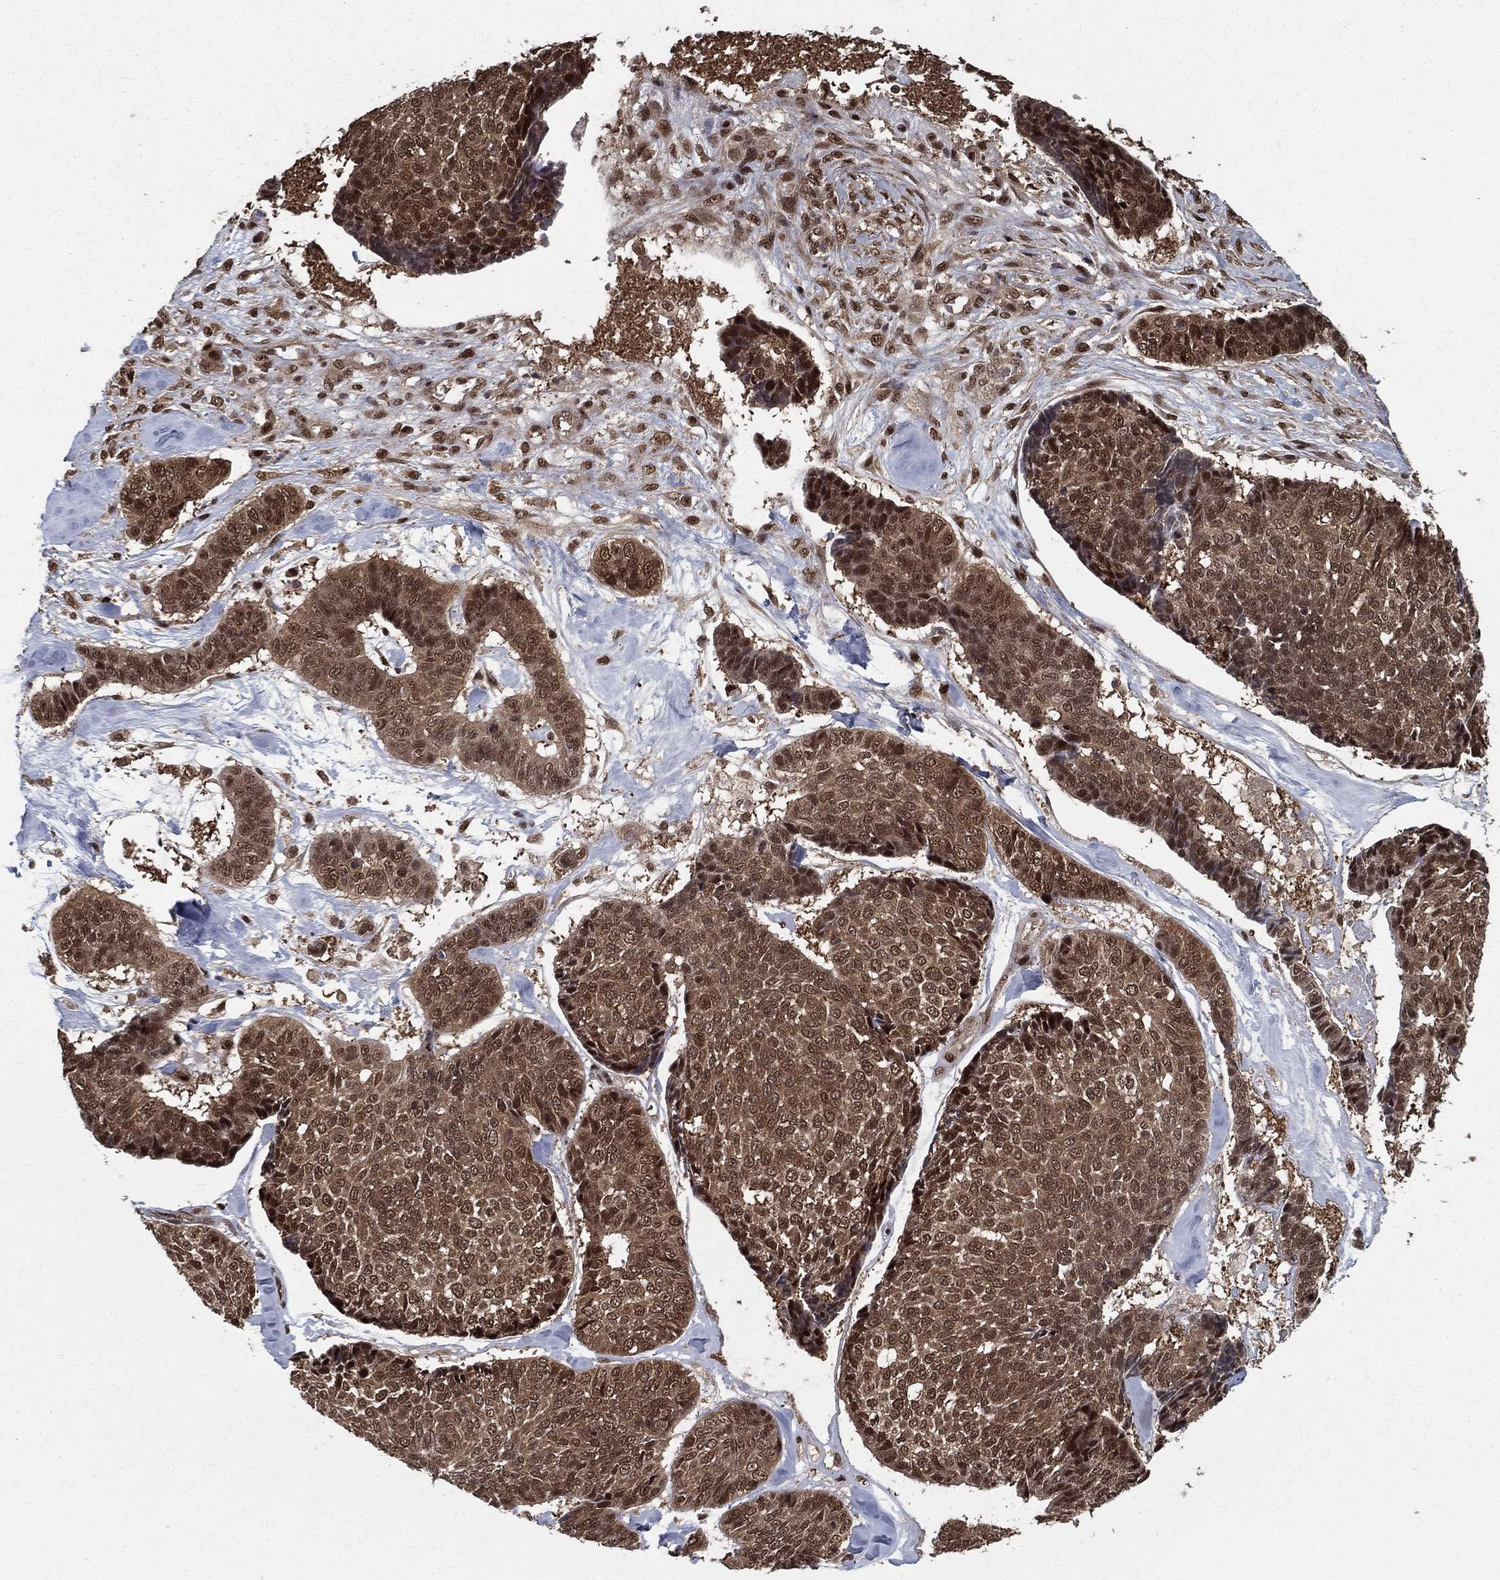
{"staining": {"intensity": "moderate", "quantity": ">75%", "location": "cytoplasmic/membranous,nuclear"}, "tissue": "skin cancer", "cell_type": "Tumor cells", "image_type": "cancer", "snomed": [{"axis": "morphology", "description": "Basal cell carcinoma"}, {"axis": "topography", "description": "Skin"}], "caption": "Skin cancer (basal cell carcinoma) was stained to show a protein in brown. There is medium levels of moderate cytoplasmic/membranous and nuclear positivity in about >75% of tumor cells.", "gene": "CARM1", "patient": {"sex": "male", "age": 86}}